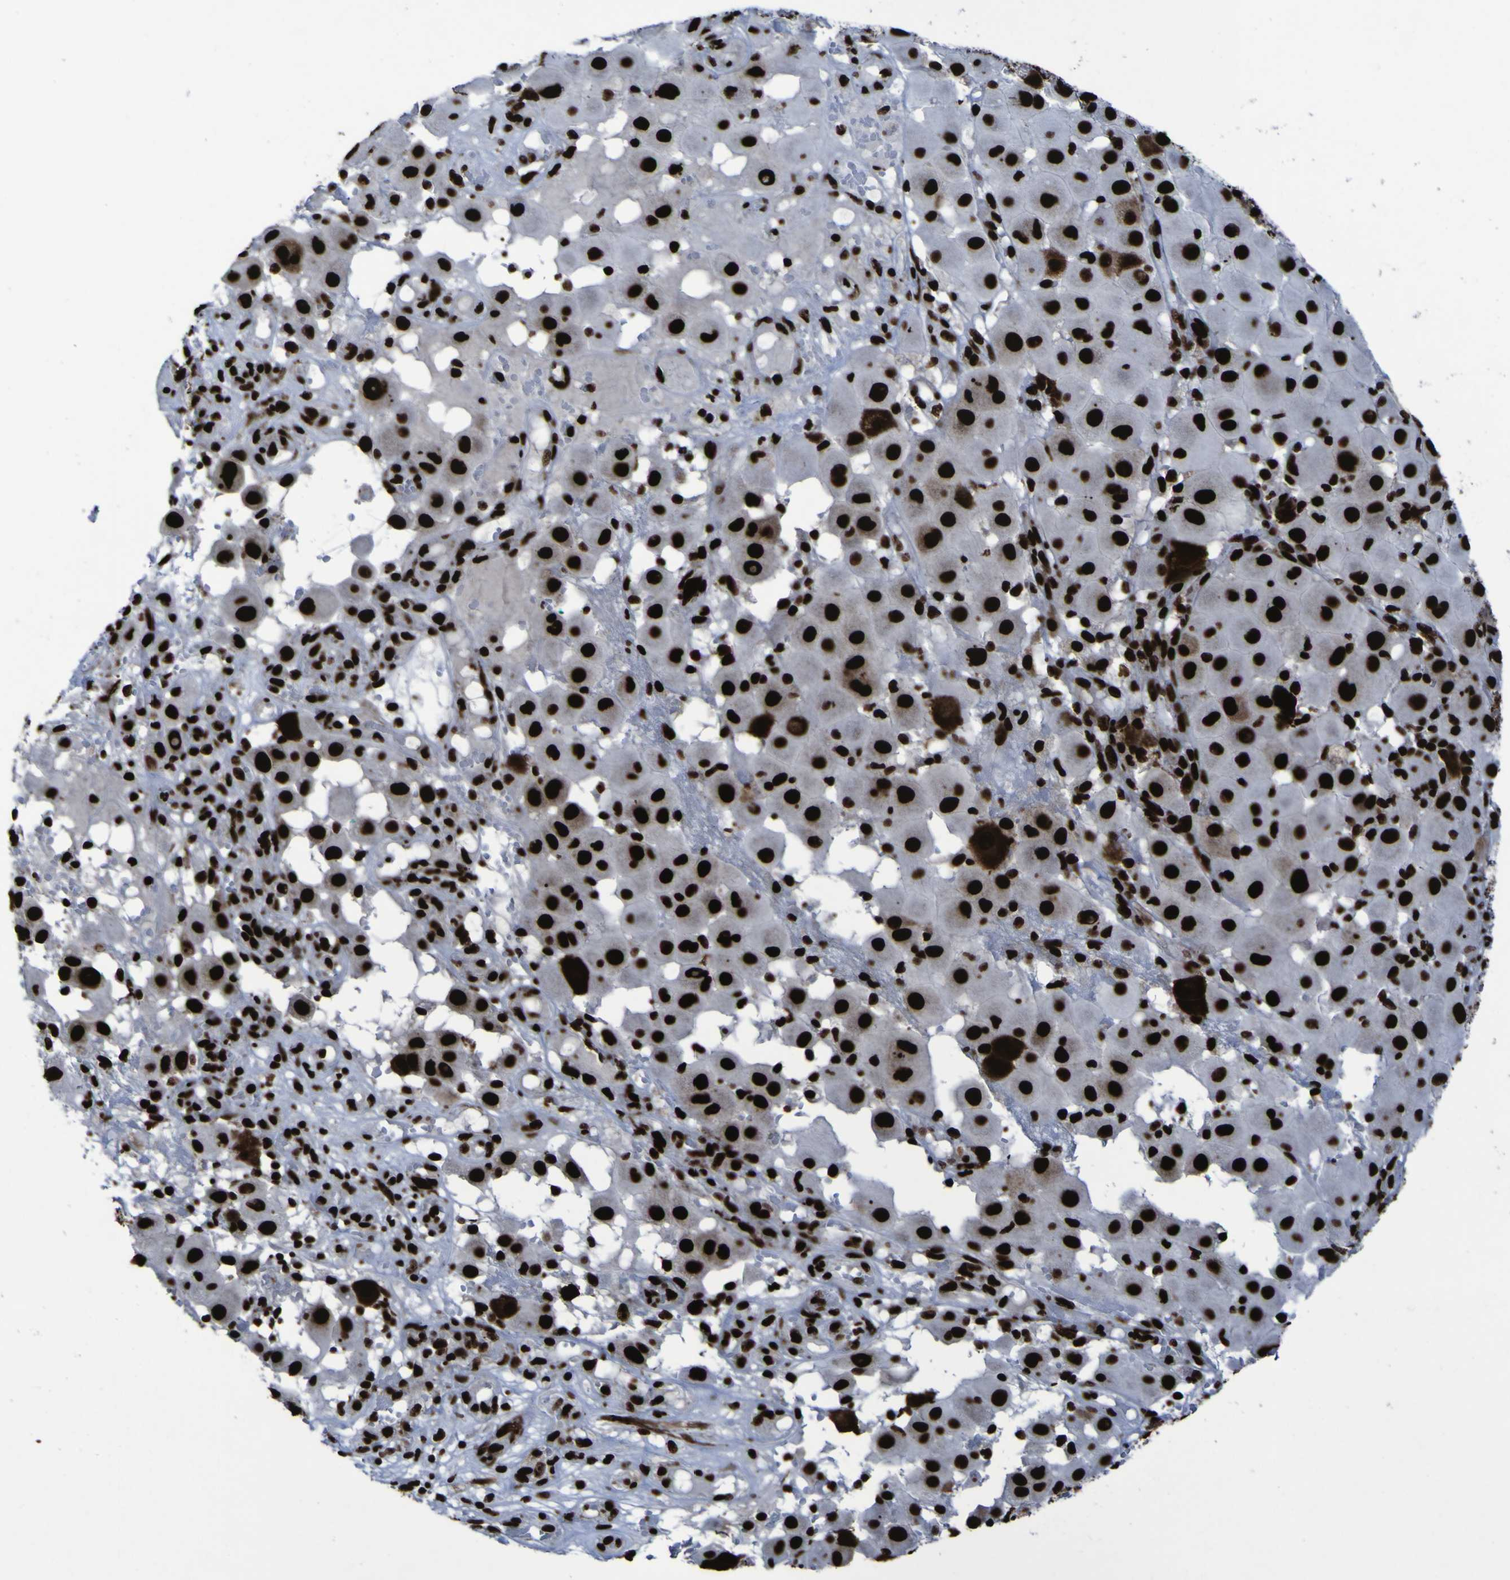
{"staining": {"intensity": "strong", "quantity": ">75%", "location": "nuclear"}, "tissue": "melanoma", "cell_type": "Tumor cells", "image_type": "cancer", "snomed": [{"axis": "morphology", "description": "Malignant melanoma, NOS"}, {"axis": "topography", "description": "Skin"}], "caption": "High-power microscopy captured an IHC micrograph of melanoma, revealing strong nuclear staining in approximately >75% of tumor cells.", "gene": "NPM1", "patient": {"sex": "female", "age": 81}}